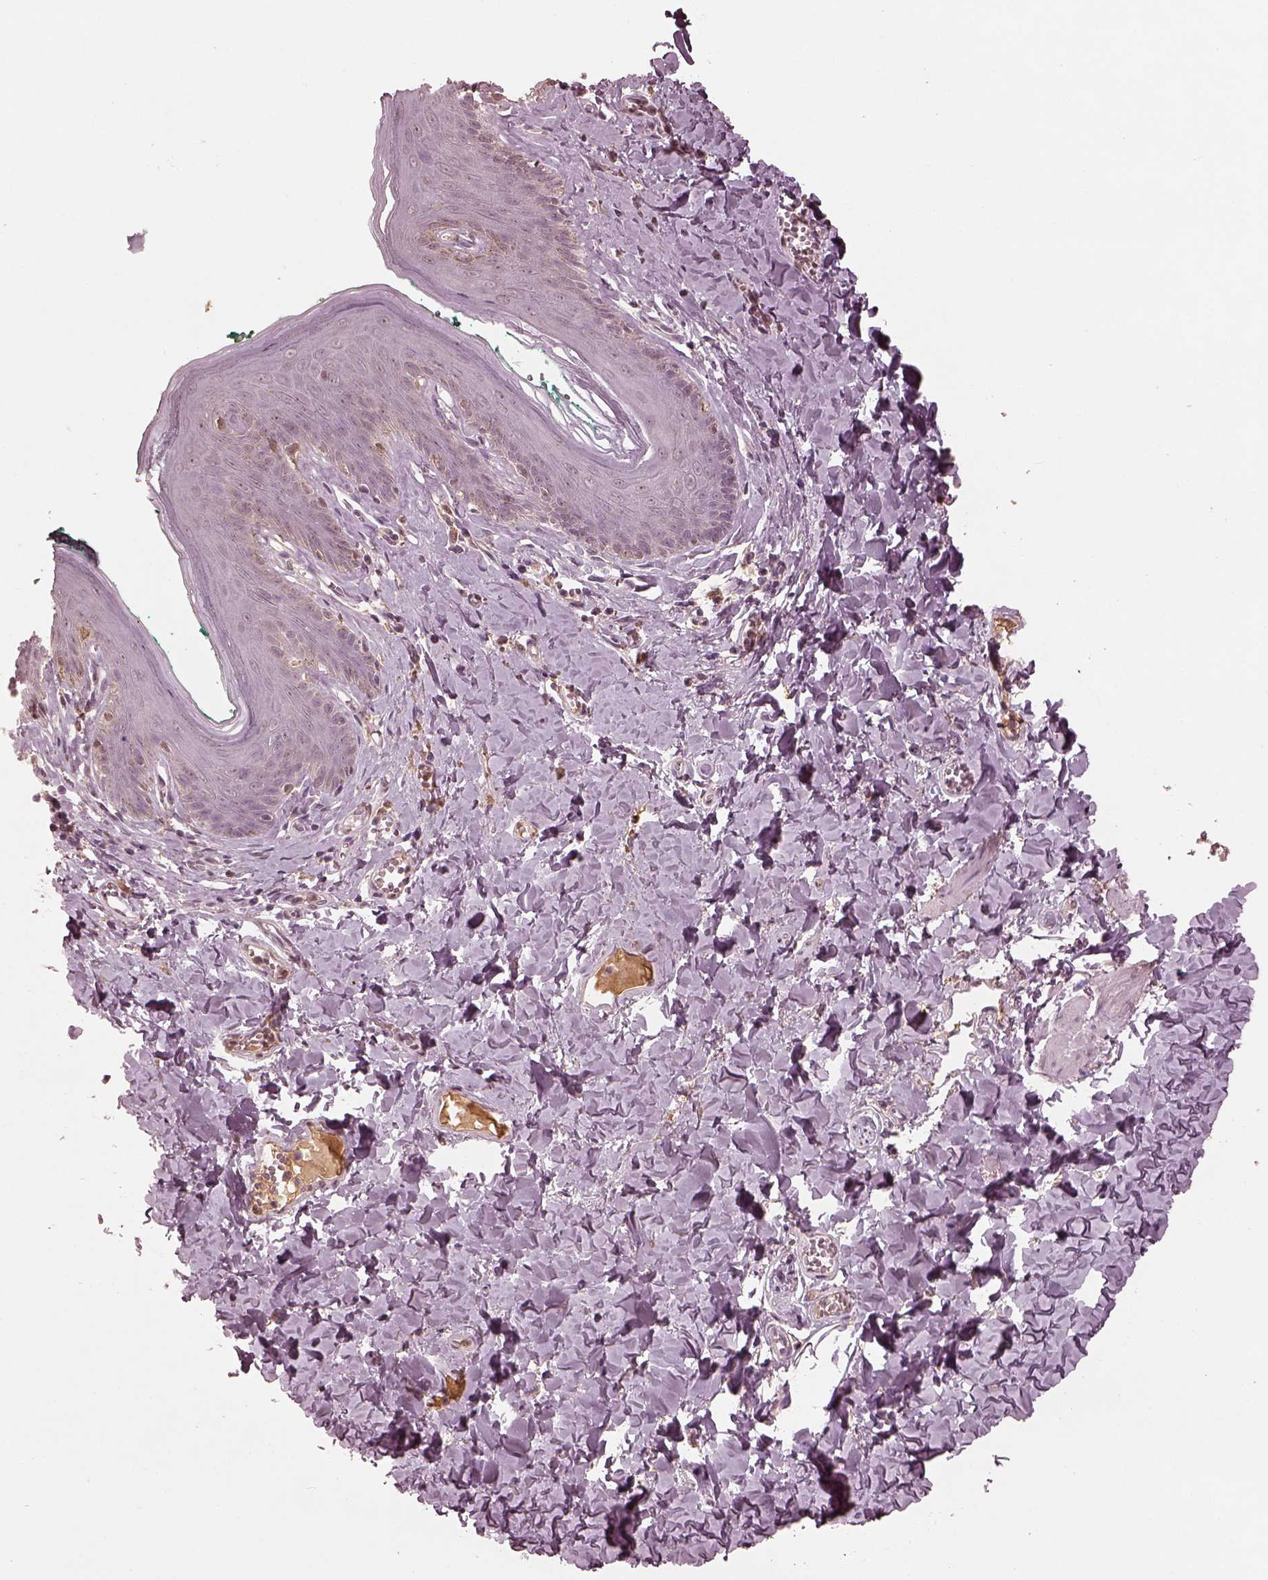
{"staining": {"intensity": "negative", "quantity": "none", "location": "none"}, "tissue": "skin", "cell_type": "Epidermal cells", "image_type": "normal", "snomed": [{"axis": "morphology", "description": "Normal tissue, NOS"}, {"axis": "topography", "description": "Vulva"}, {"axis": "topography", "description": "Peripheral nerve tissue"}], "caption": "Human skin stained for a protein using immunohistochemistry reveals no positivity in epidermal cells.", "gene": "CALR3", "patient": {"sex": "female", "age": 66}}